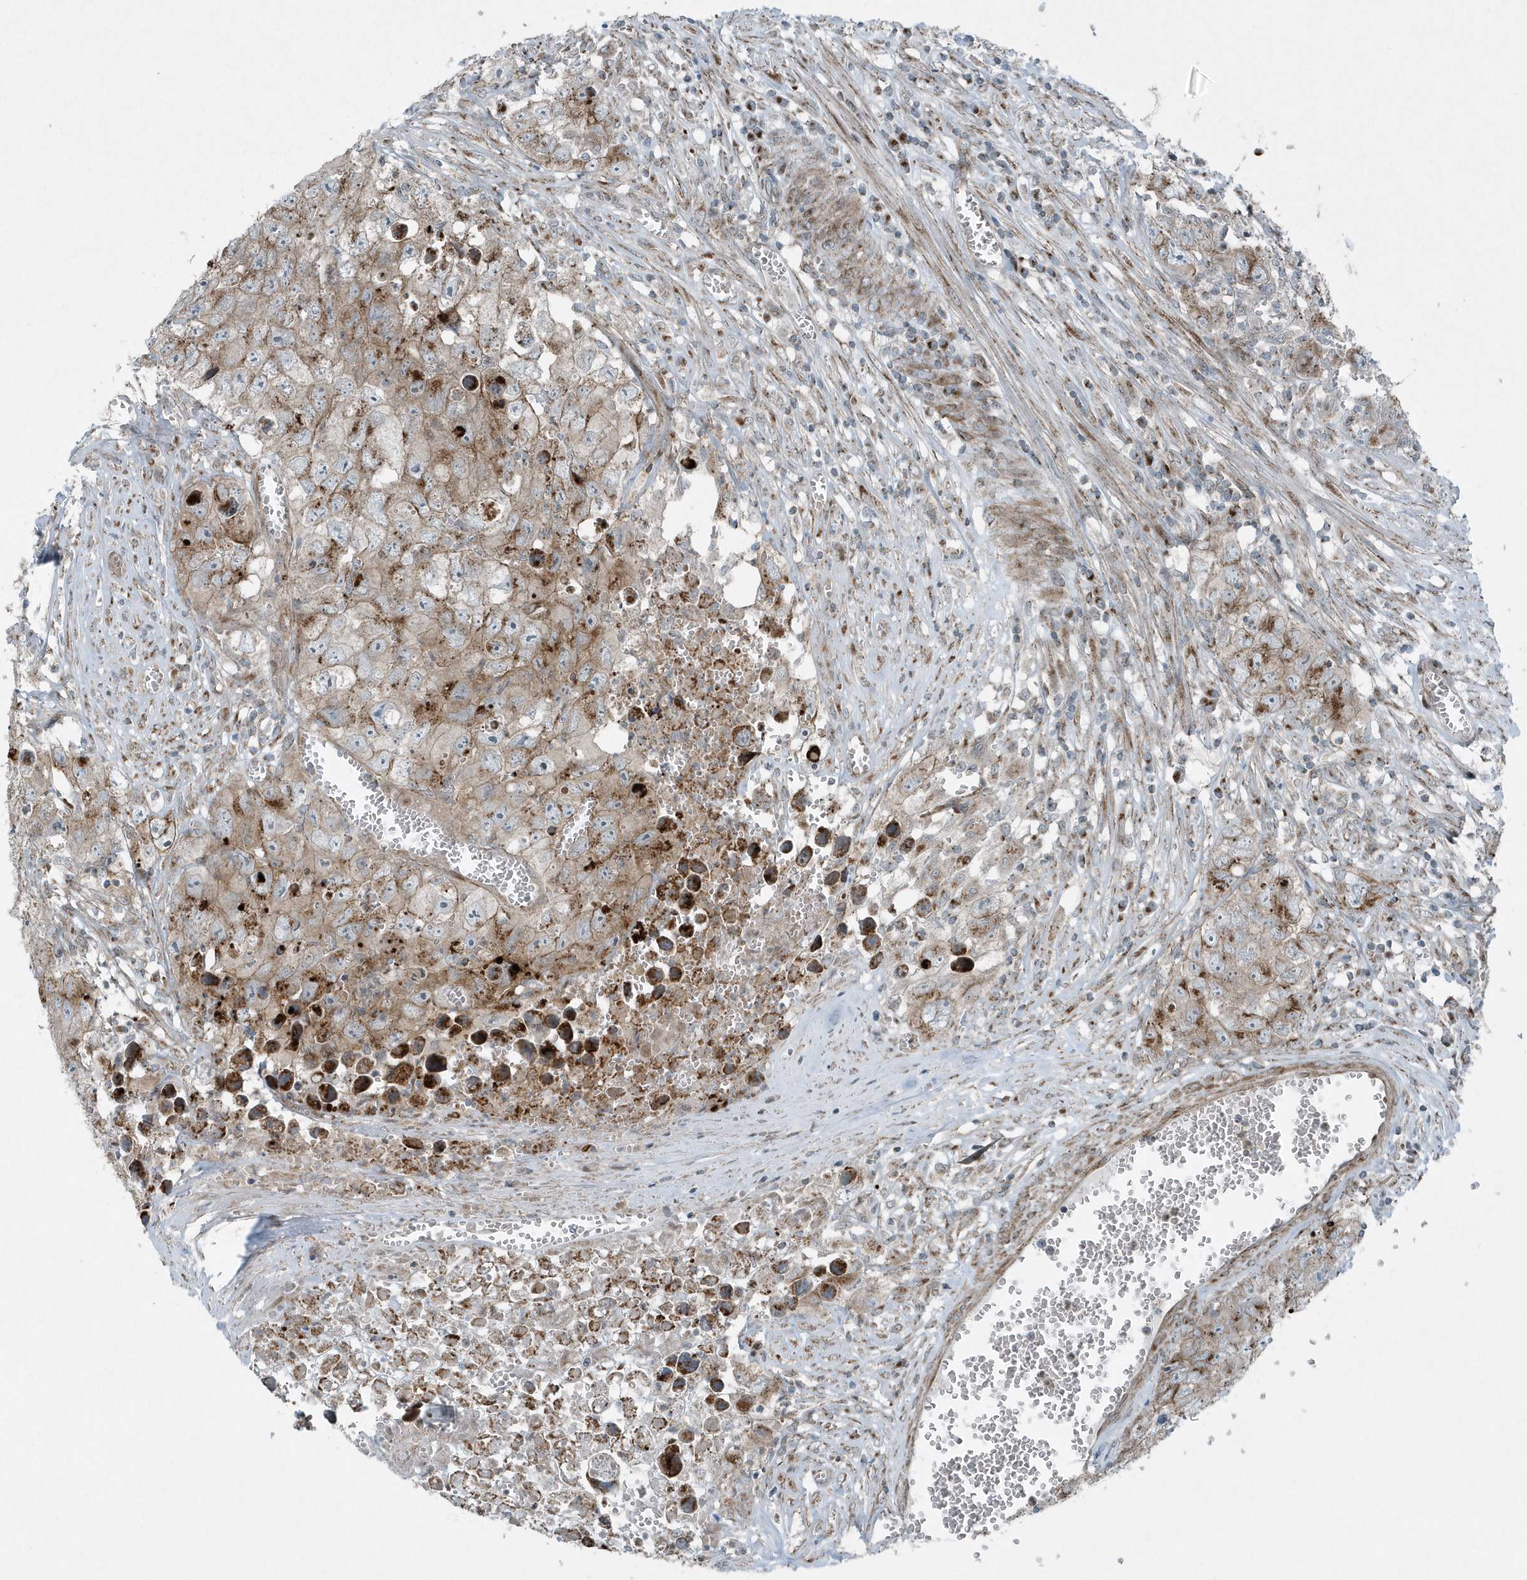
{"staining": {"intensity": "weak", "quantity": "25%-75%", "location": "cytoplasmic/membranous"}, "tissue": "testis cancer", "cell_type": "Tumor cells", "image_type": "cancer", "snomed": [{"axis": "morphology", "description": "Seminoma, NOS"}, {"axis": "morphology", "description": "Carcinoma, Embryonal, NOS"}, {"axis": "topography", "description": "Testis"}], "caption": "Seminoma (testis) was stained to show a protein in brown. There is low levels of weak cytoplasmic/membranous positivity in about 25%-75% of tumor cells.", "gene": "GCC2", "patient": {"sex": "male", "age": 43}}